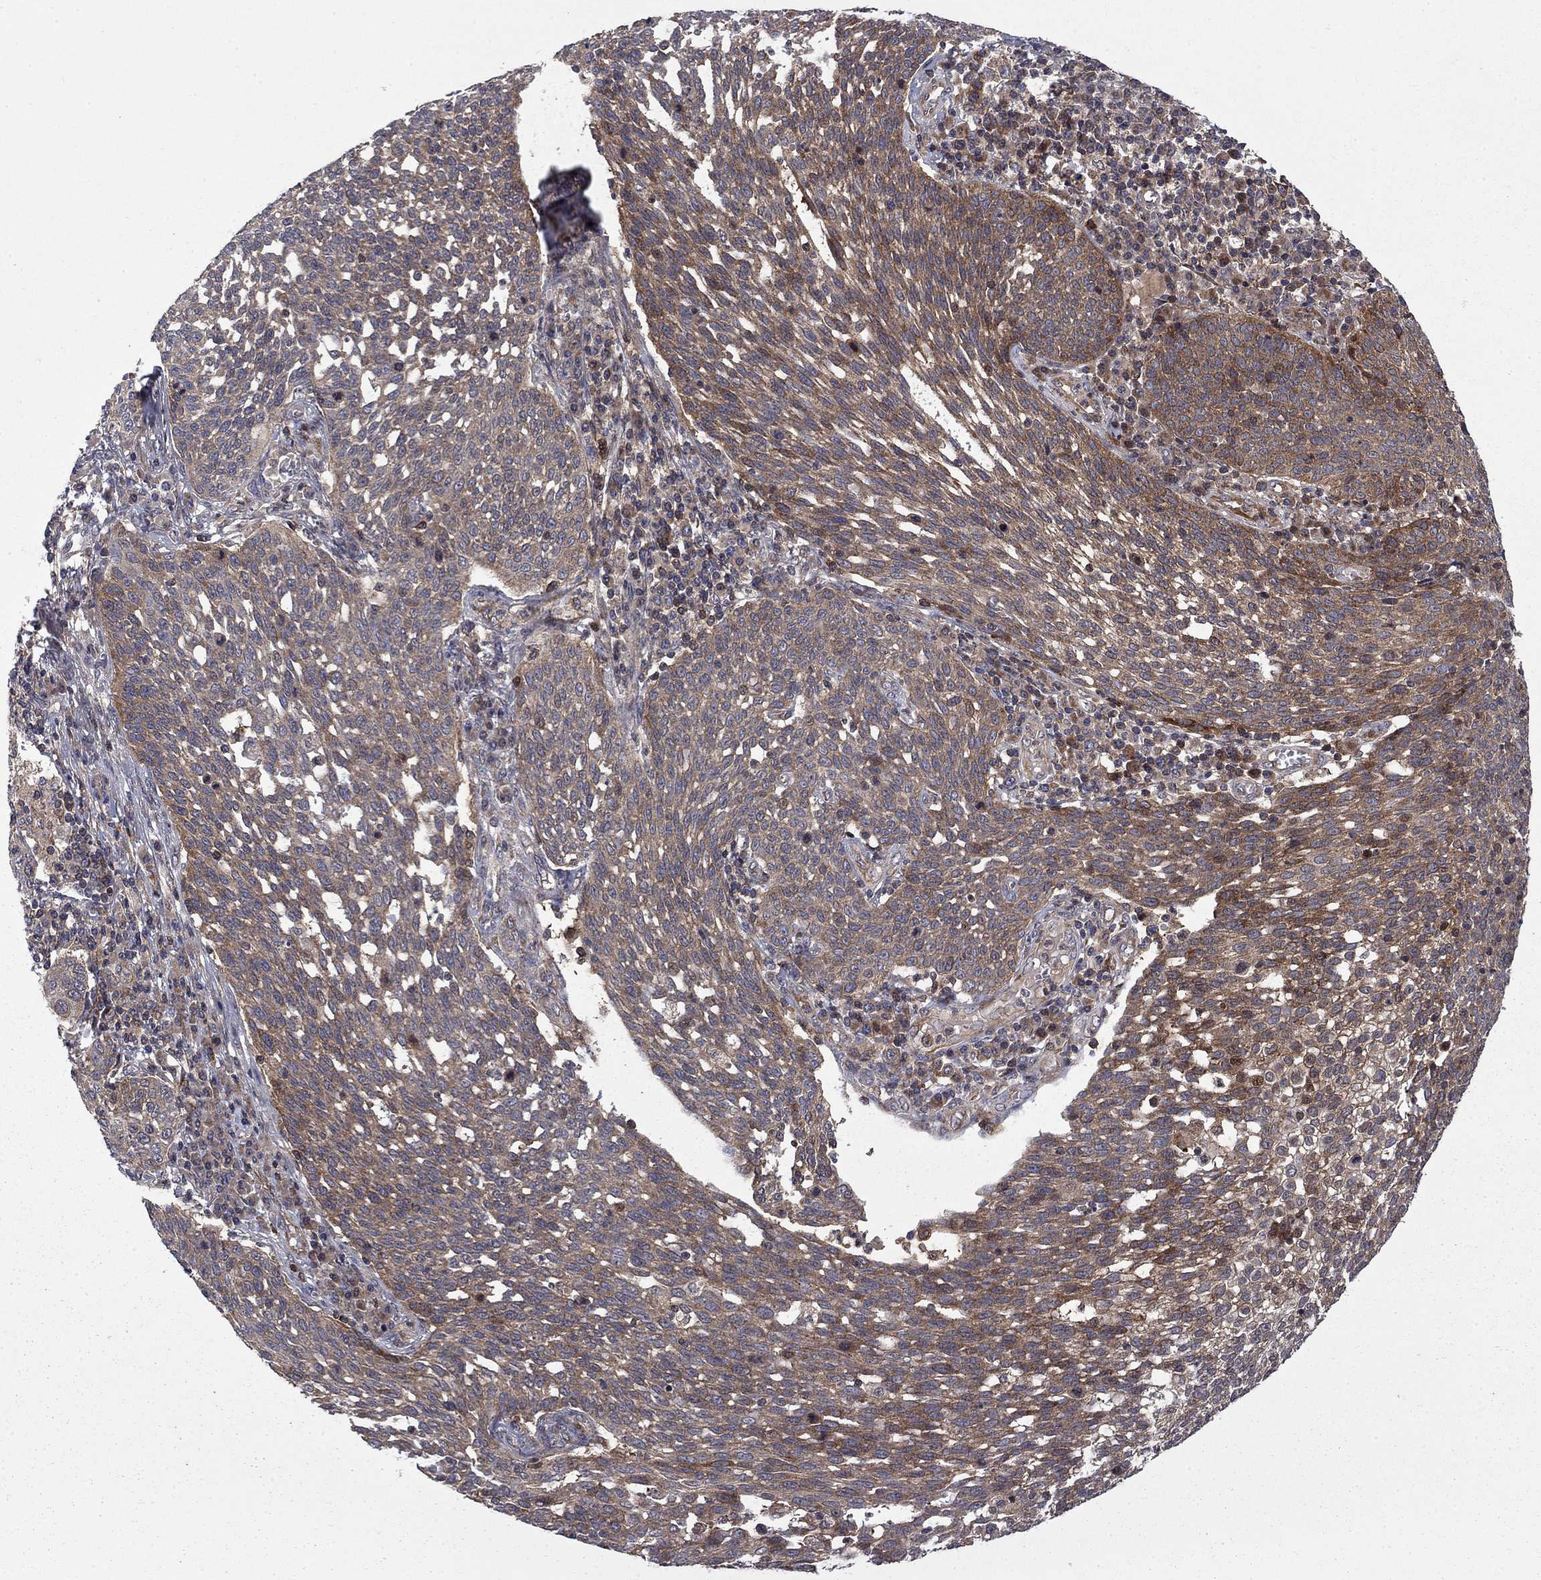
{"staining": {"intensity": "weak", "quantity": "25%-75%", "location": "cytoplasmic/membranous"}, "tissue": "cervical cancer", "cell_type": "Tumor cells", "image_type": "cancer", "snomed": [{"axis": "morphology", "description": "Squamous cell carcinoma, NOS"}, {"axis": "topography", "description": "Cervix"}], "caption": "Immunohistochemistry of human cervical cancer shows low levels of weak cytoplasmic/membranous positivity in about 25%-75% of tumor cells.", "gene": "HDAC4", "patient": {"sex": "female", "age": 34}}